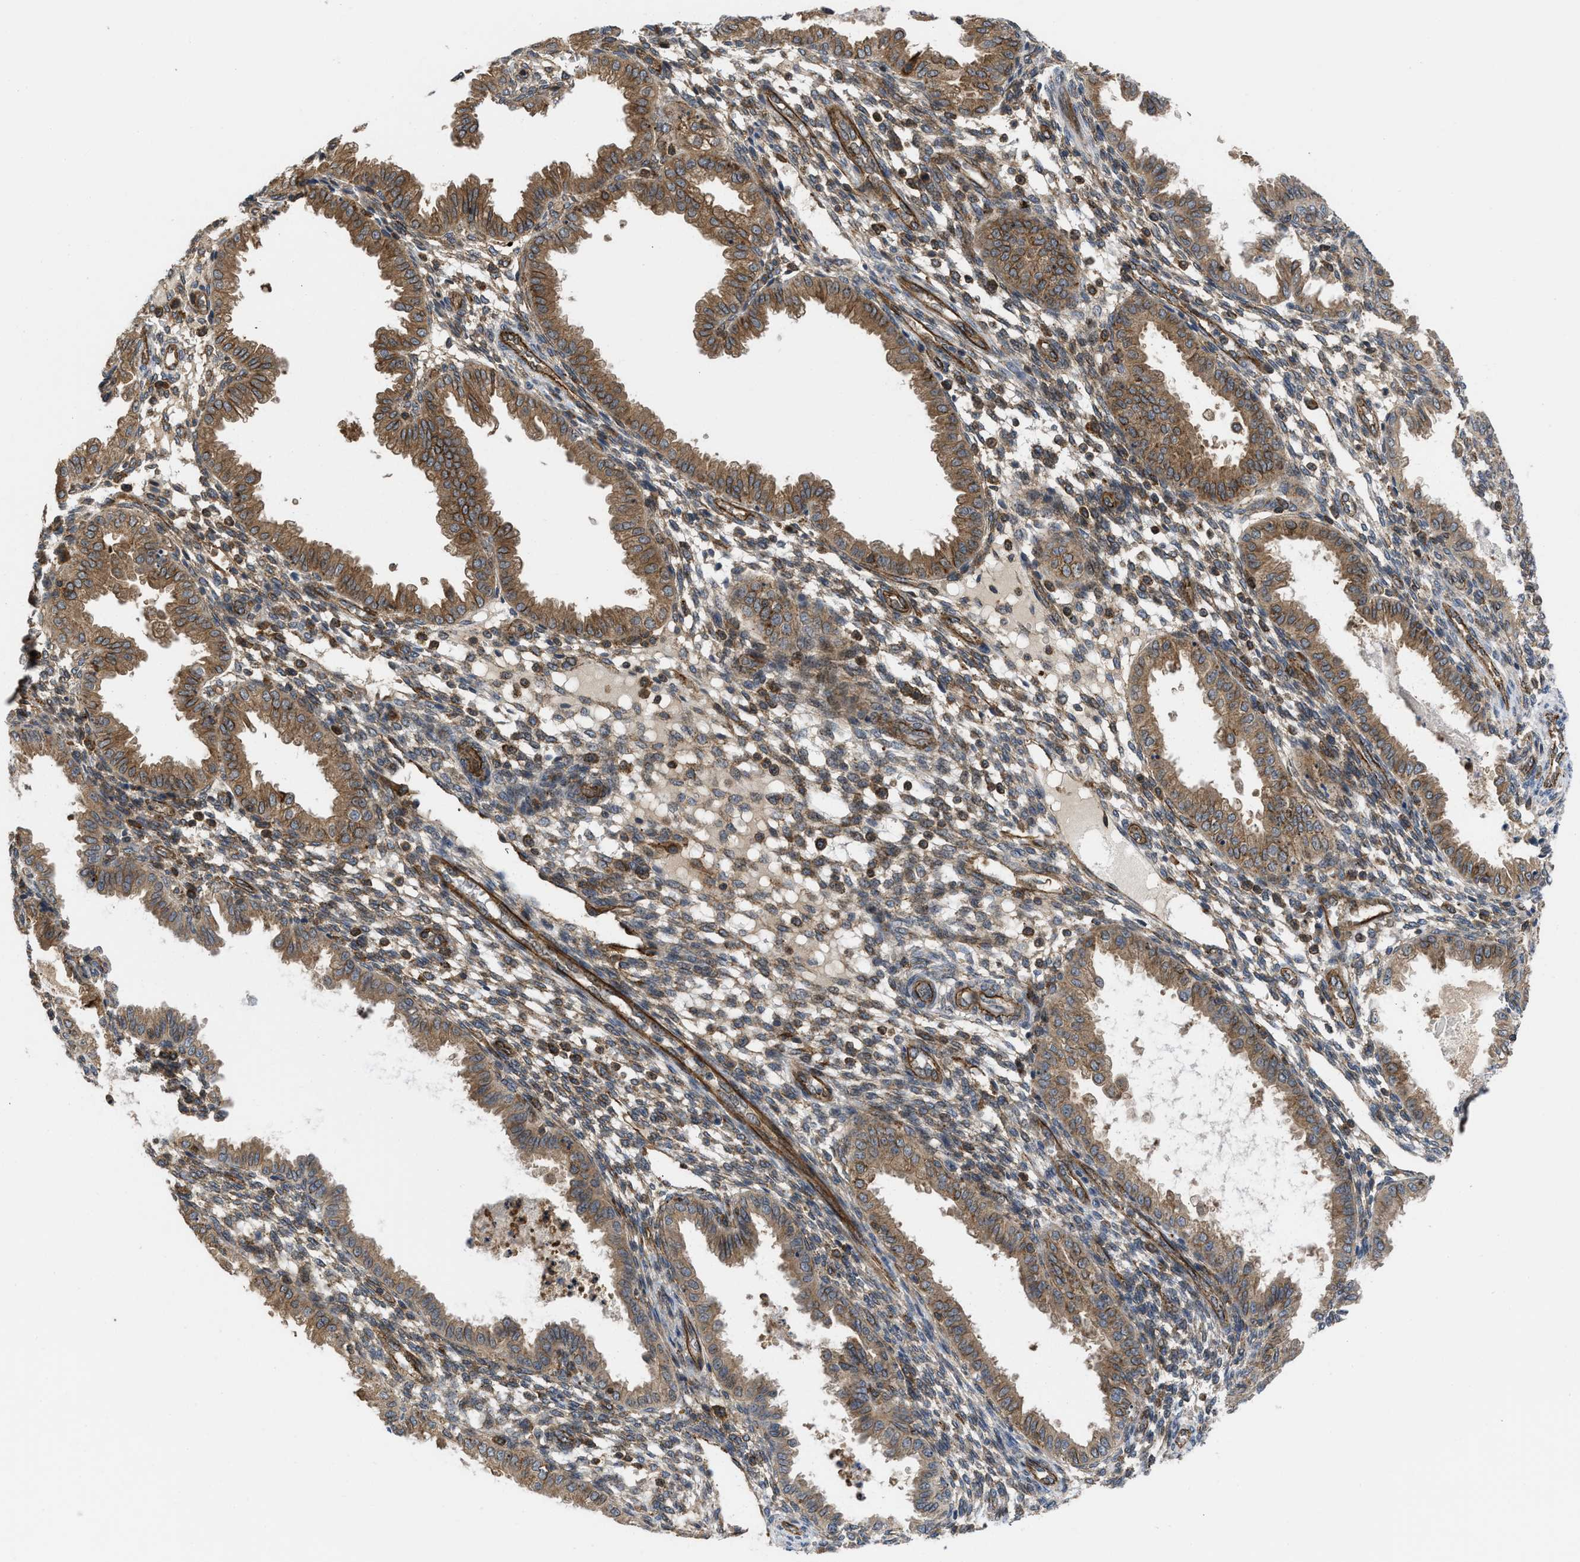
{"staining": {"intensity": "moderate", "quantity": "25%-75%", "location": "cytoplasmic/membranous"}, "tissue": "endometrium", "cell_type": "Cells in endometrial stroma", "image_type": "normal", "snomed": [{"axis": "morphology", "description": "Normal tissue, NOS"}, {"axis": "topography", "description": "Endometrium"}], "caption": "Moderate cytoplasmic/membranous staining for a protein is identified in approximately 25%-75% of cells in endometrial stroma of normal endometrium using IHC.", "gene": "GPATCH2L", "patient": {"sex": "female", "age": 33}}